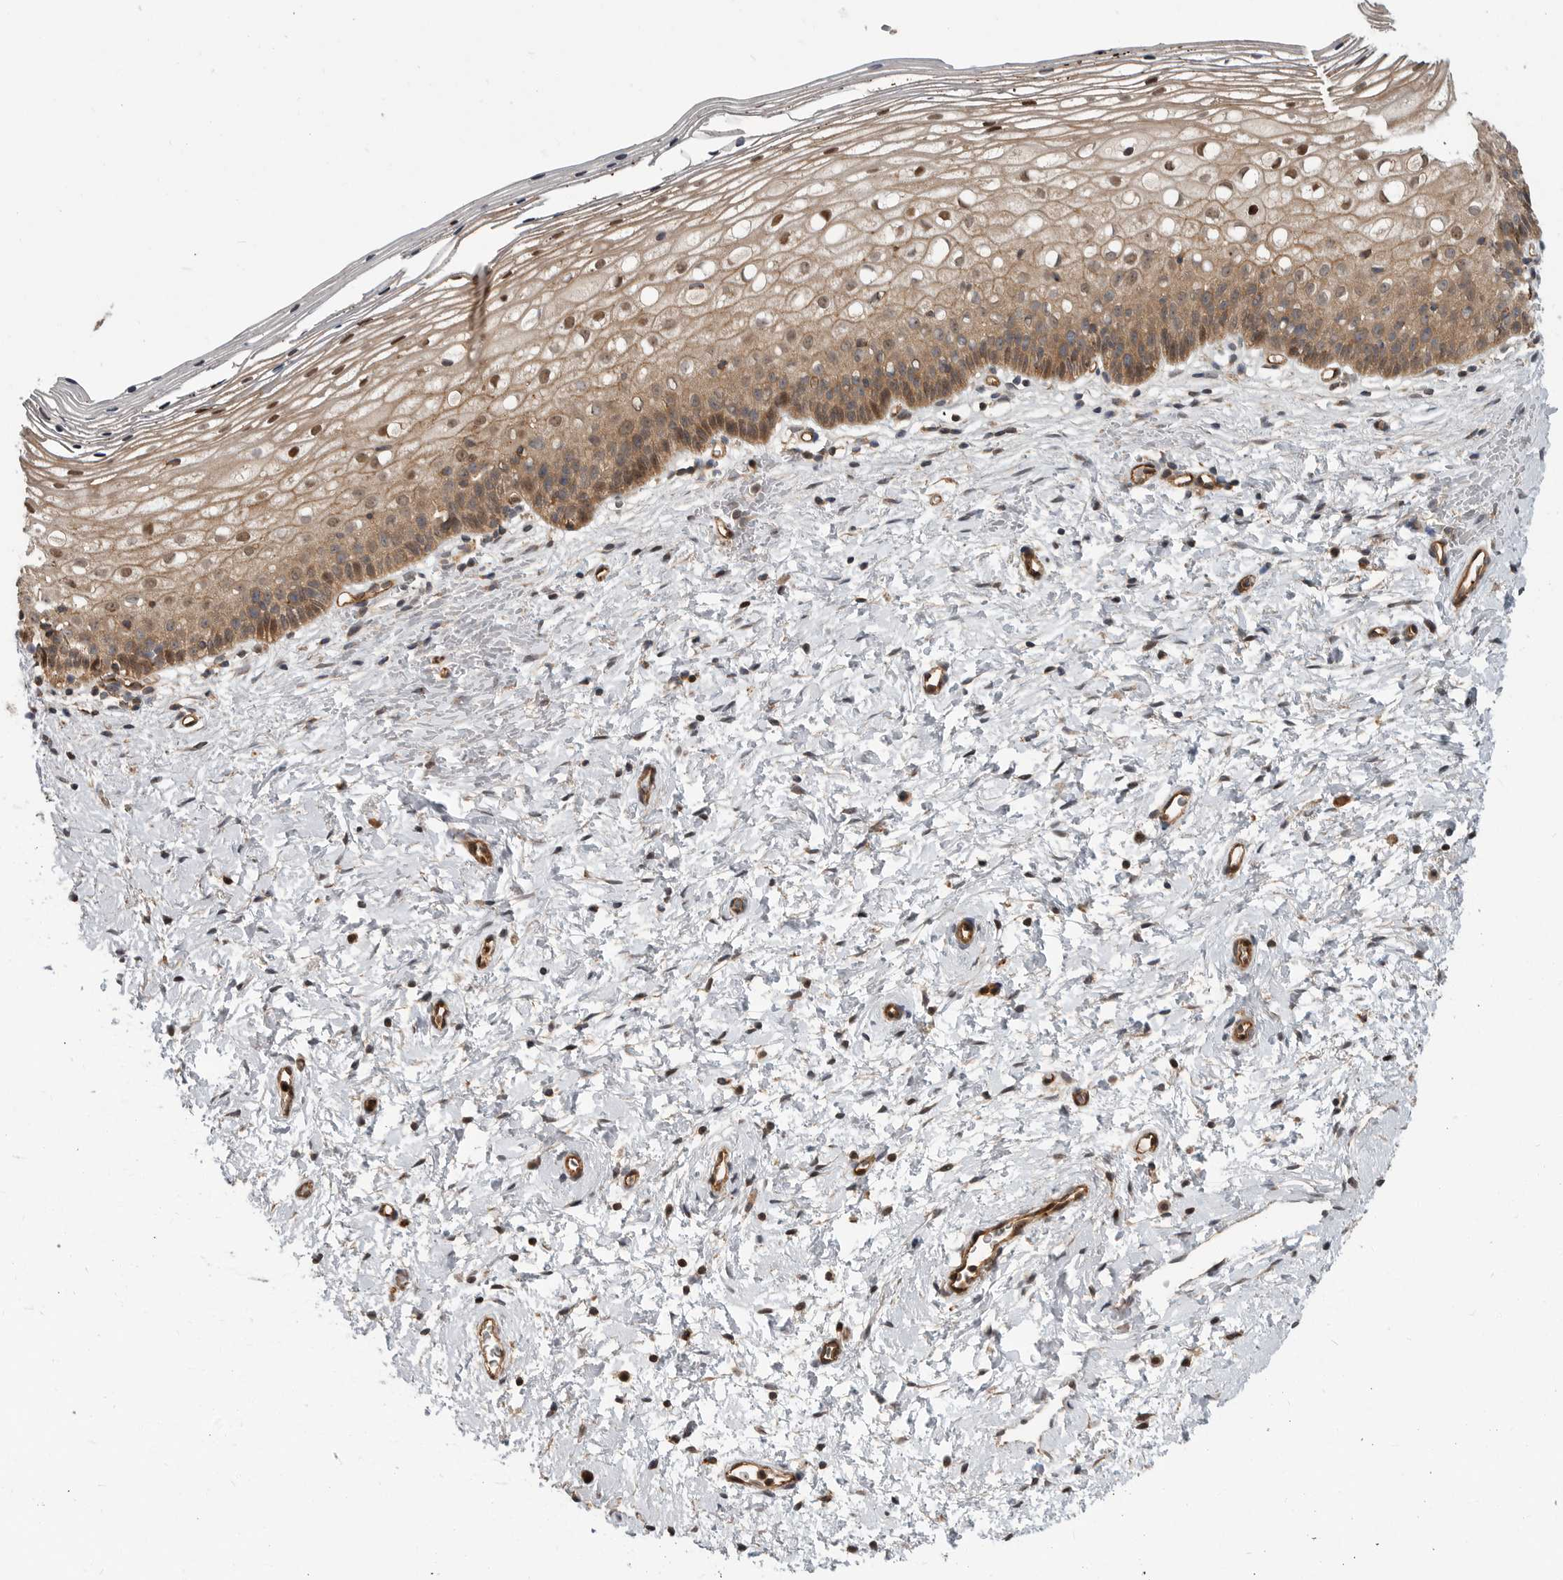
{"staining": {"intensity": "moderate", "quantity": ">75%", "location": "cytoplasmic/membranous,nuclear"}, "tissue": "cervix", "cell_type": "Squamous epithelial cells", "image_type": "normal", "snomed": [{"axis": "morphology", "description": "Normal tissue, NOS"}, {"axis": "topography", "description": "Cervix"}], "caption": "This is a histology image of immunohistochemistry (IHC) staining of benign cervix, which shows moderate positivity in the cytoplasmic/membranous,nuclear of squamous epithelial cells.", "gene": "STRAP", "patient": {"sex": "female", "age": 72}}